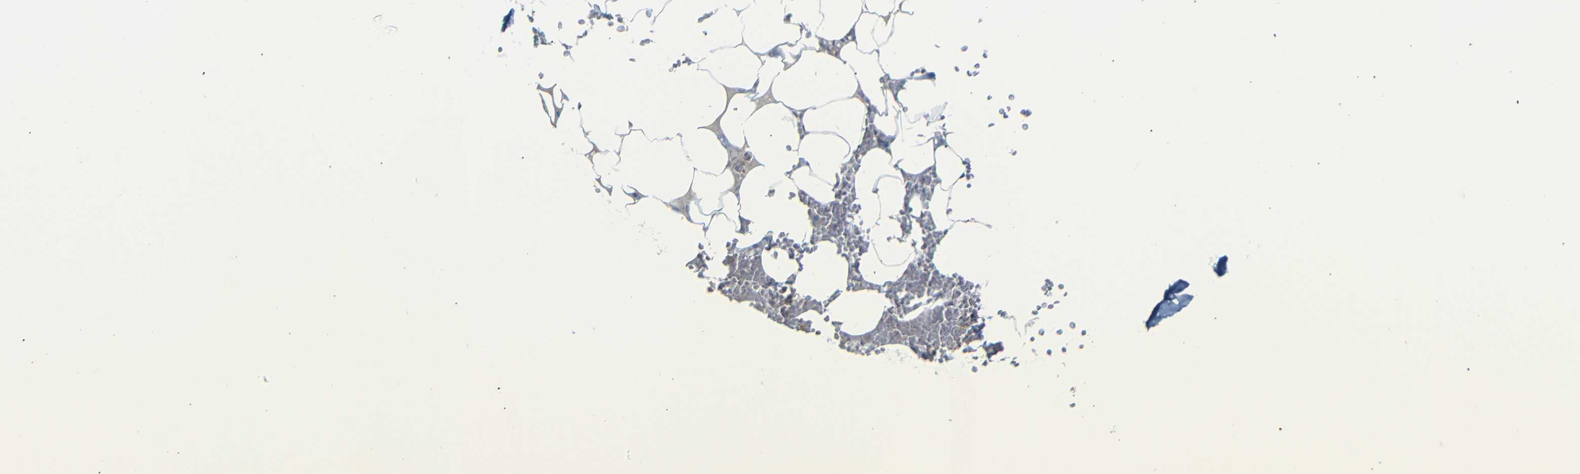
{"staining": {"intensity": "negative", "quantity": "none", "location": "none"}, "tissue": "adipose tissue", "cell_type": "Adipocytes", "image_type": "normal", "snomed": [{"axis": "morphology", "description": "Normal tissue, NOS"}, {"axis": "topography", "description": "Adipose tissue"}, {"axis": "topography", "description": "Peripheral nerve tissue"}], "caption": "Protein analysis of normal adipose tissue reveals no significant staining in adipocytes.", "gene": "DYNAP", "patient": {"sex": "male", "age": 52}}